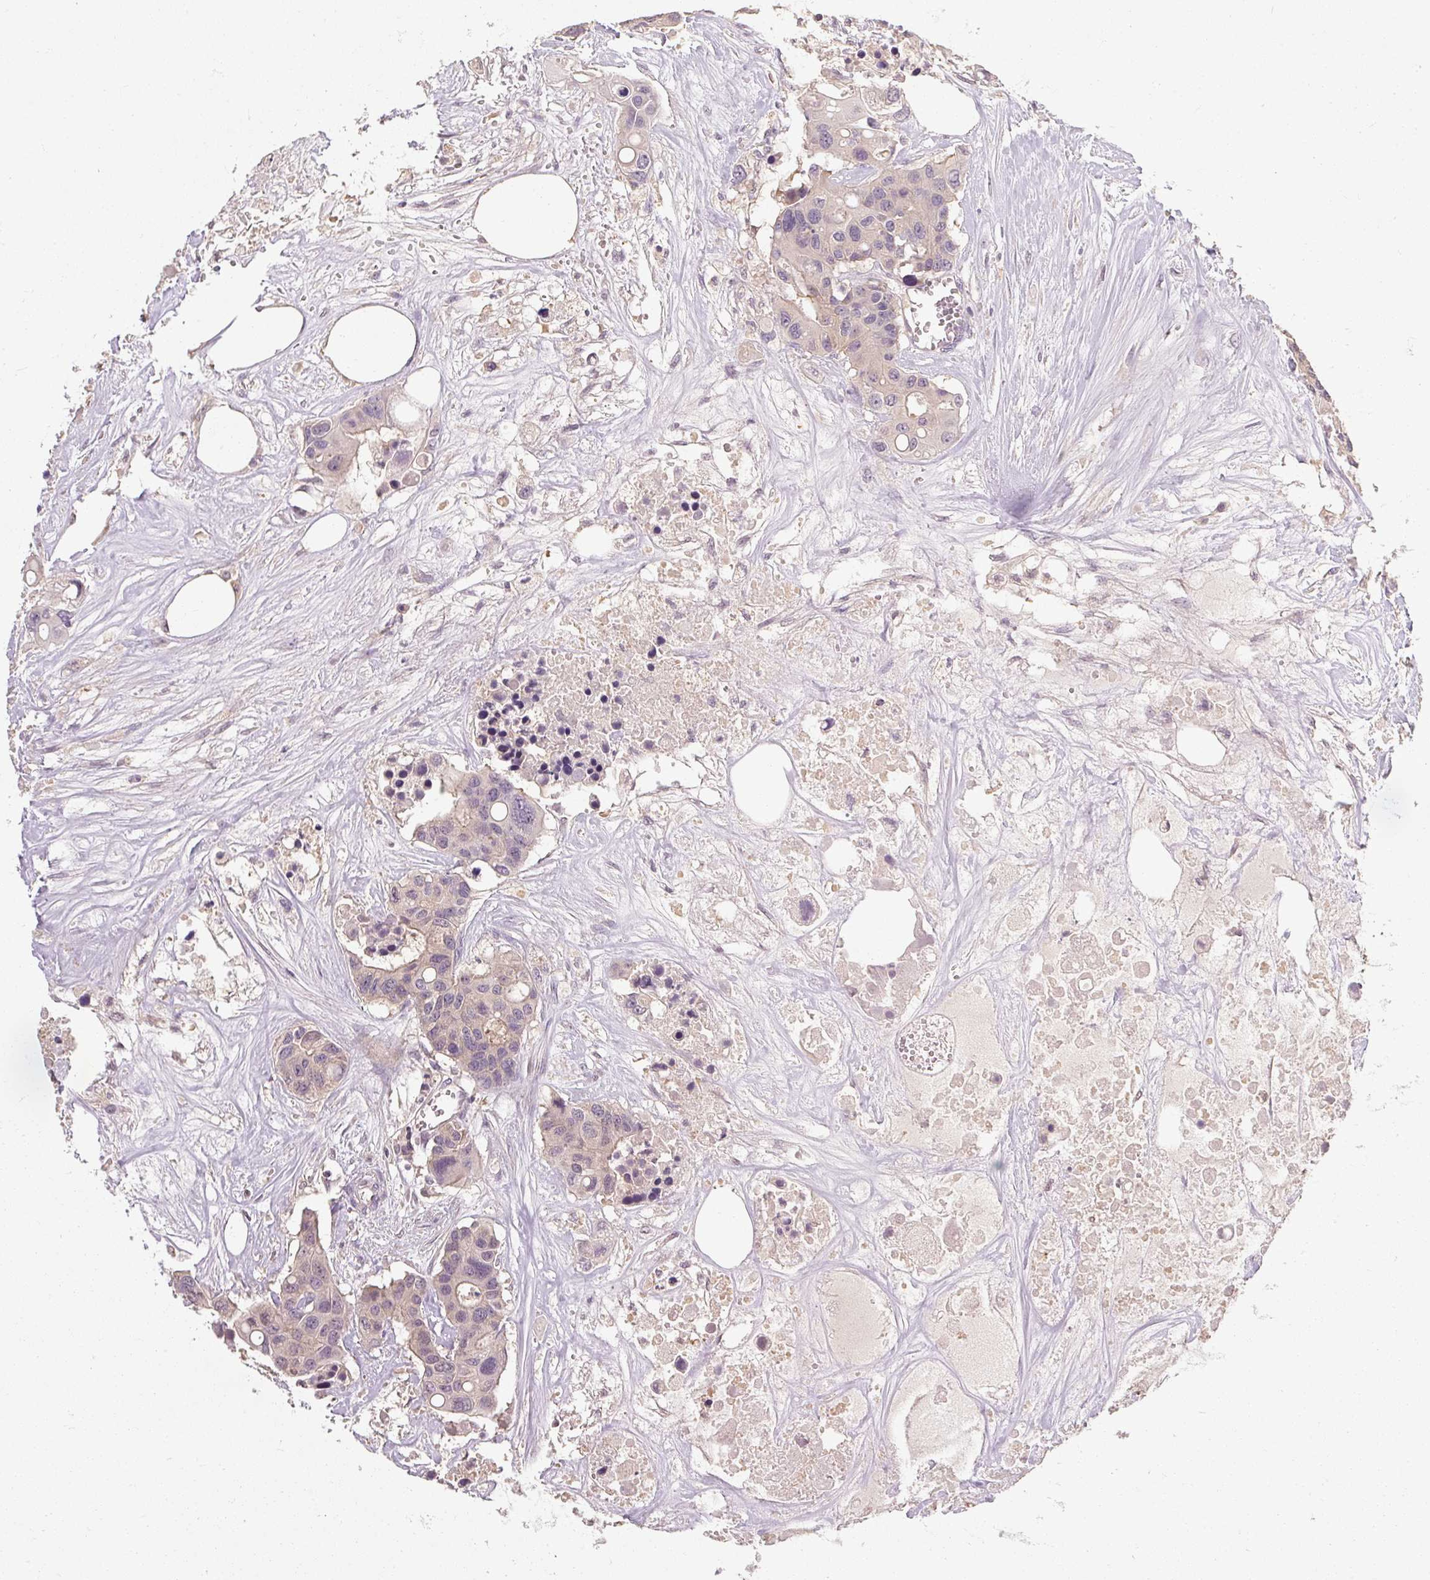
{"staining": {"intensity": "weak", "quantity": "<25%", "location": "cytoplasmic/membranous"}, "tissue": "colorectal cancer", "cell_type": "Tumor cells", "image_type": "cancer", "snomed": [{"axis": "morphology", "description": "Adenocarcinoma, NOS"}, {"axis": "topography", "description": "Colon"}], "caption": "This image is of colorectal adenocarcinoma stained with immunohistochemistry to label a protein in brown with the nuclei are counter-stained blue. There is no expression in tumor cells.", "gene": "CFAP65", "patient": {"sex": "male", "age": 77}}